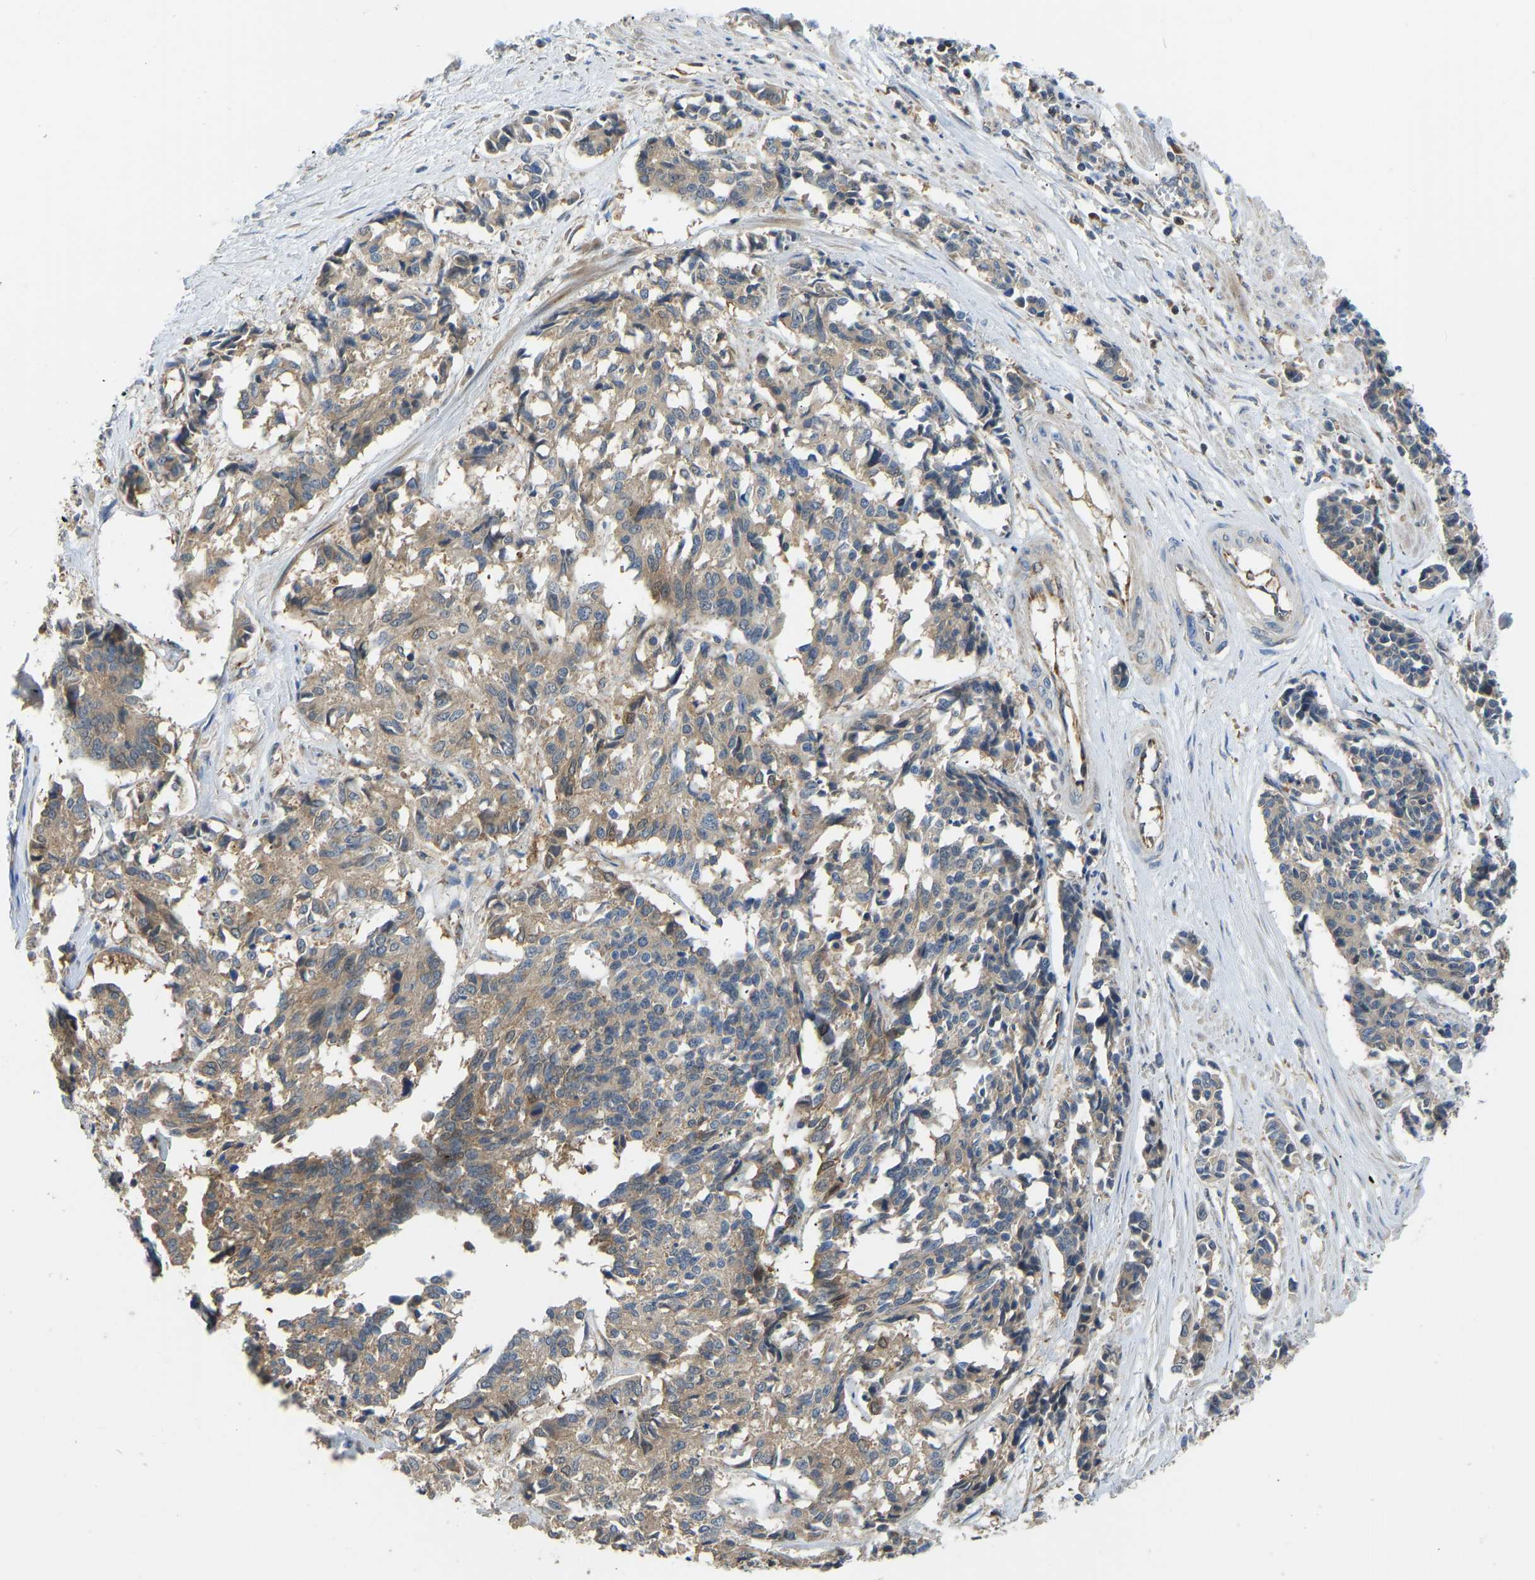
{"staining": {"intensity": "weak", "quantity": ">75%", "location": "cytoplasmic/membranous"}, "tissue": "cervical cancer", "cell_type": "Tumor cells", "image_type": "cancer", "snomed": [{"axis": "morphology", "description": "Squamous cell carcinoma, NOS"}, {"axis": "topography", "description": "Cervix"}], "caption": "Immunohistochemistry (DAB) staining of human cervical squamous cell carcinoma reveals weak cytoplasmic/membranous protein staining in about >75% of tumor cells. (Brightfield microscopy of DAB IHC at high magnification).", "gene": "RBP1", "patient": {"sex": "female", "age": 35}}